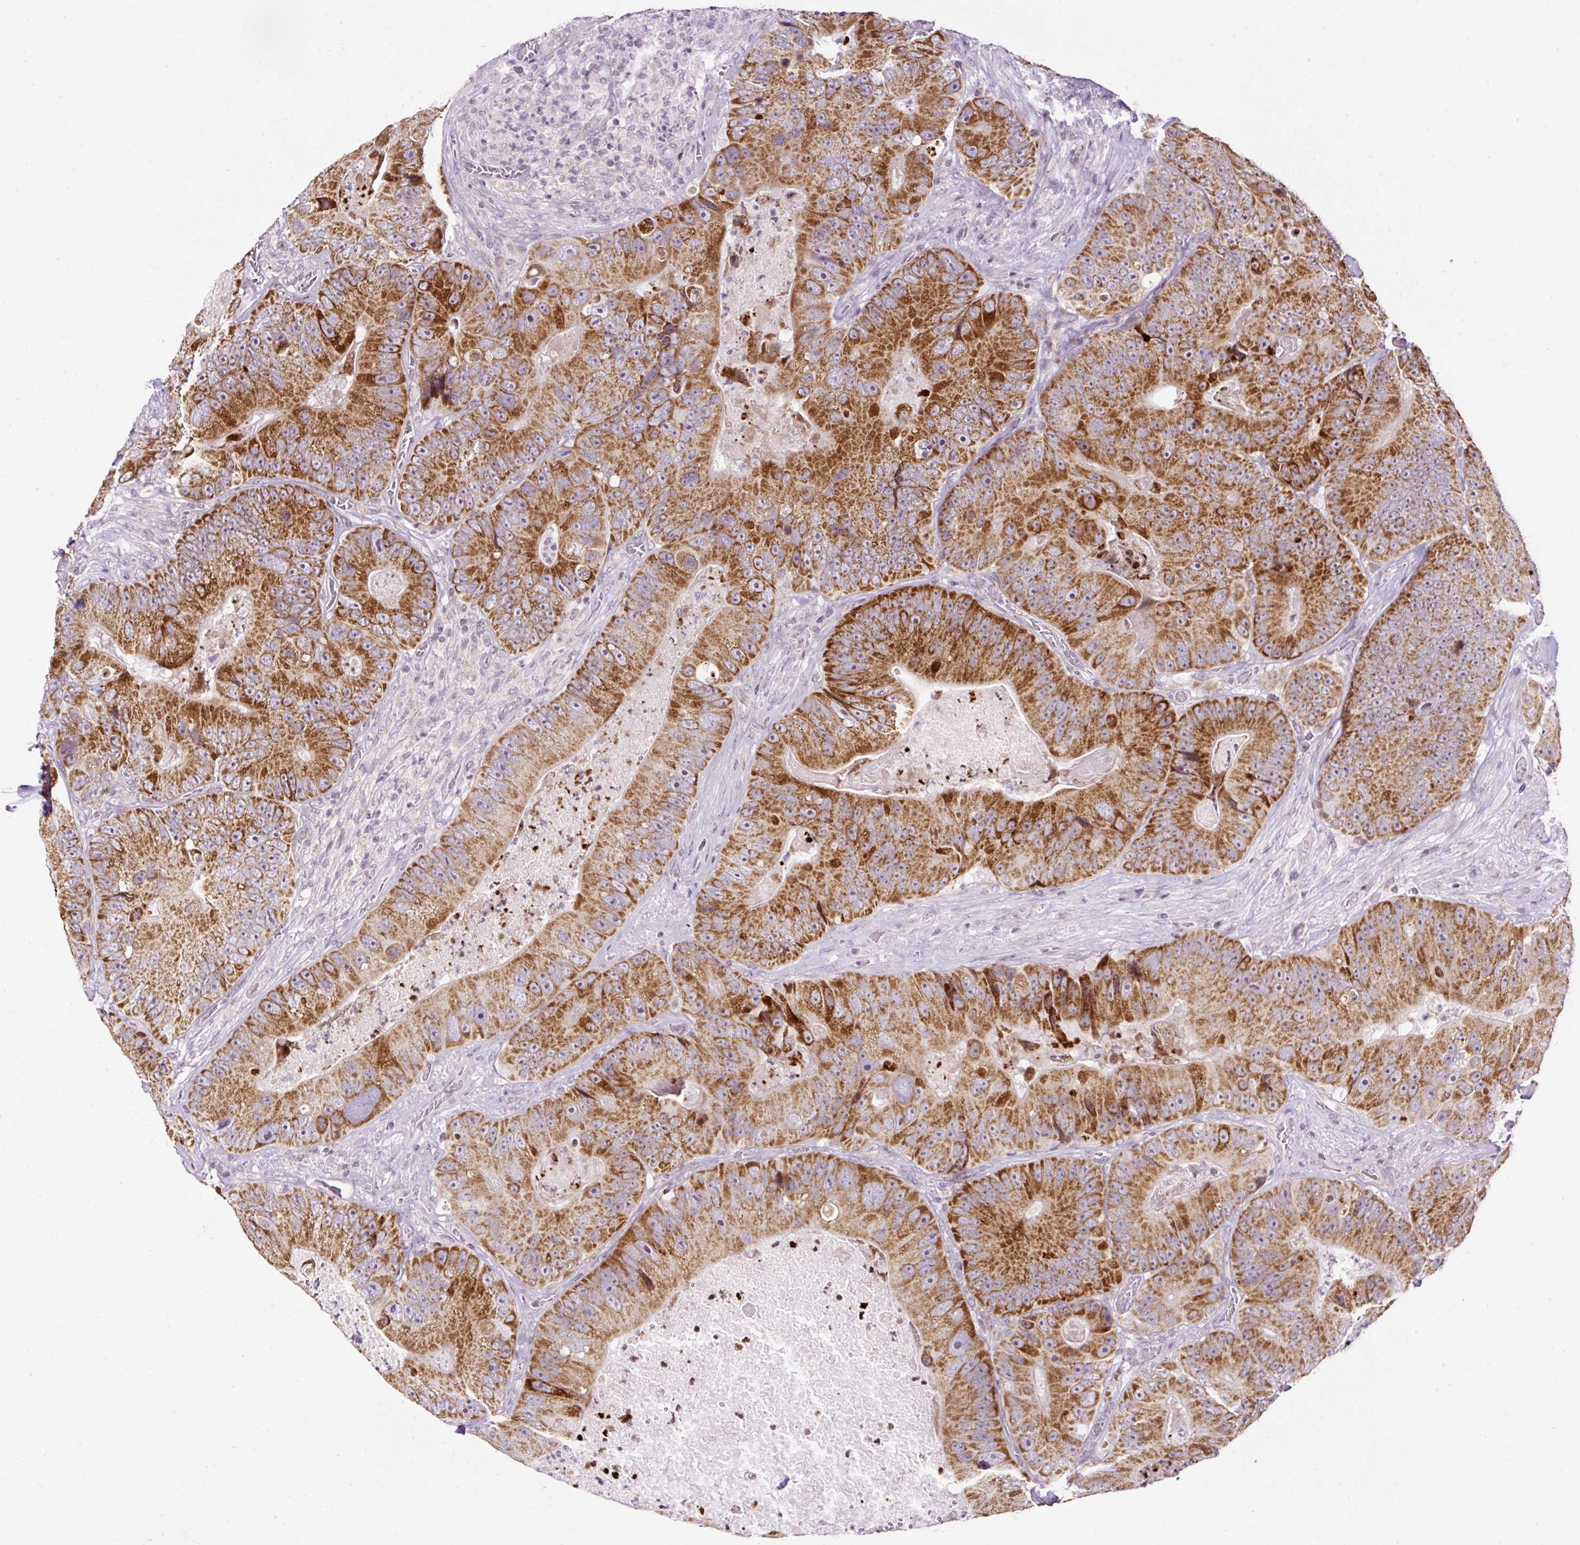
{"staining": {"intensity": "strong", "quantity": ">75%", "location": "cytoplasmic/membranous"}, "tissue": "colorectal cancer", "cell_type": "Tumor cells", "image_type": "cancer", "snomed": [{"axis": "morphology", "description": "Adenocarcinoma, NOS"}, {"axis": "topography", "description": "Colon"}], "caption": "The histopathology image reveals a brown stain indicating the presence of a protein in the cytoplasmic/membranous of tumor cells in adenocarcinoma (colorectal). (DAB (3,3'-diaminobenzidine) = brown stain, brightfield microscopy at high magnification).", "gene": "FMC1", "patient": {"sex": "female", "age": 86}}